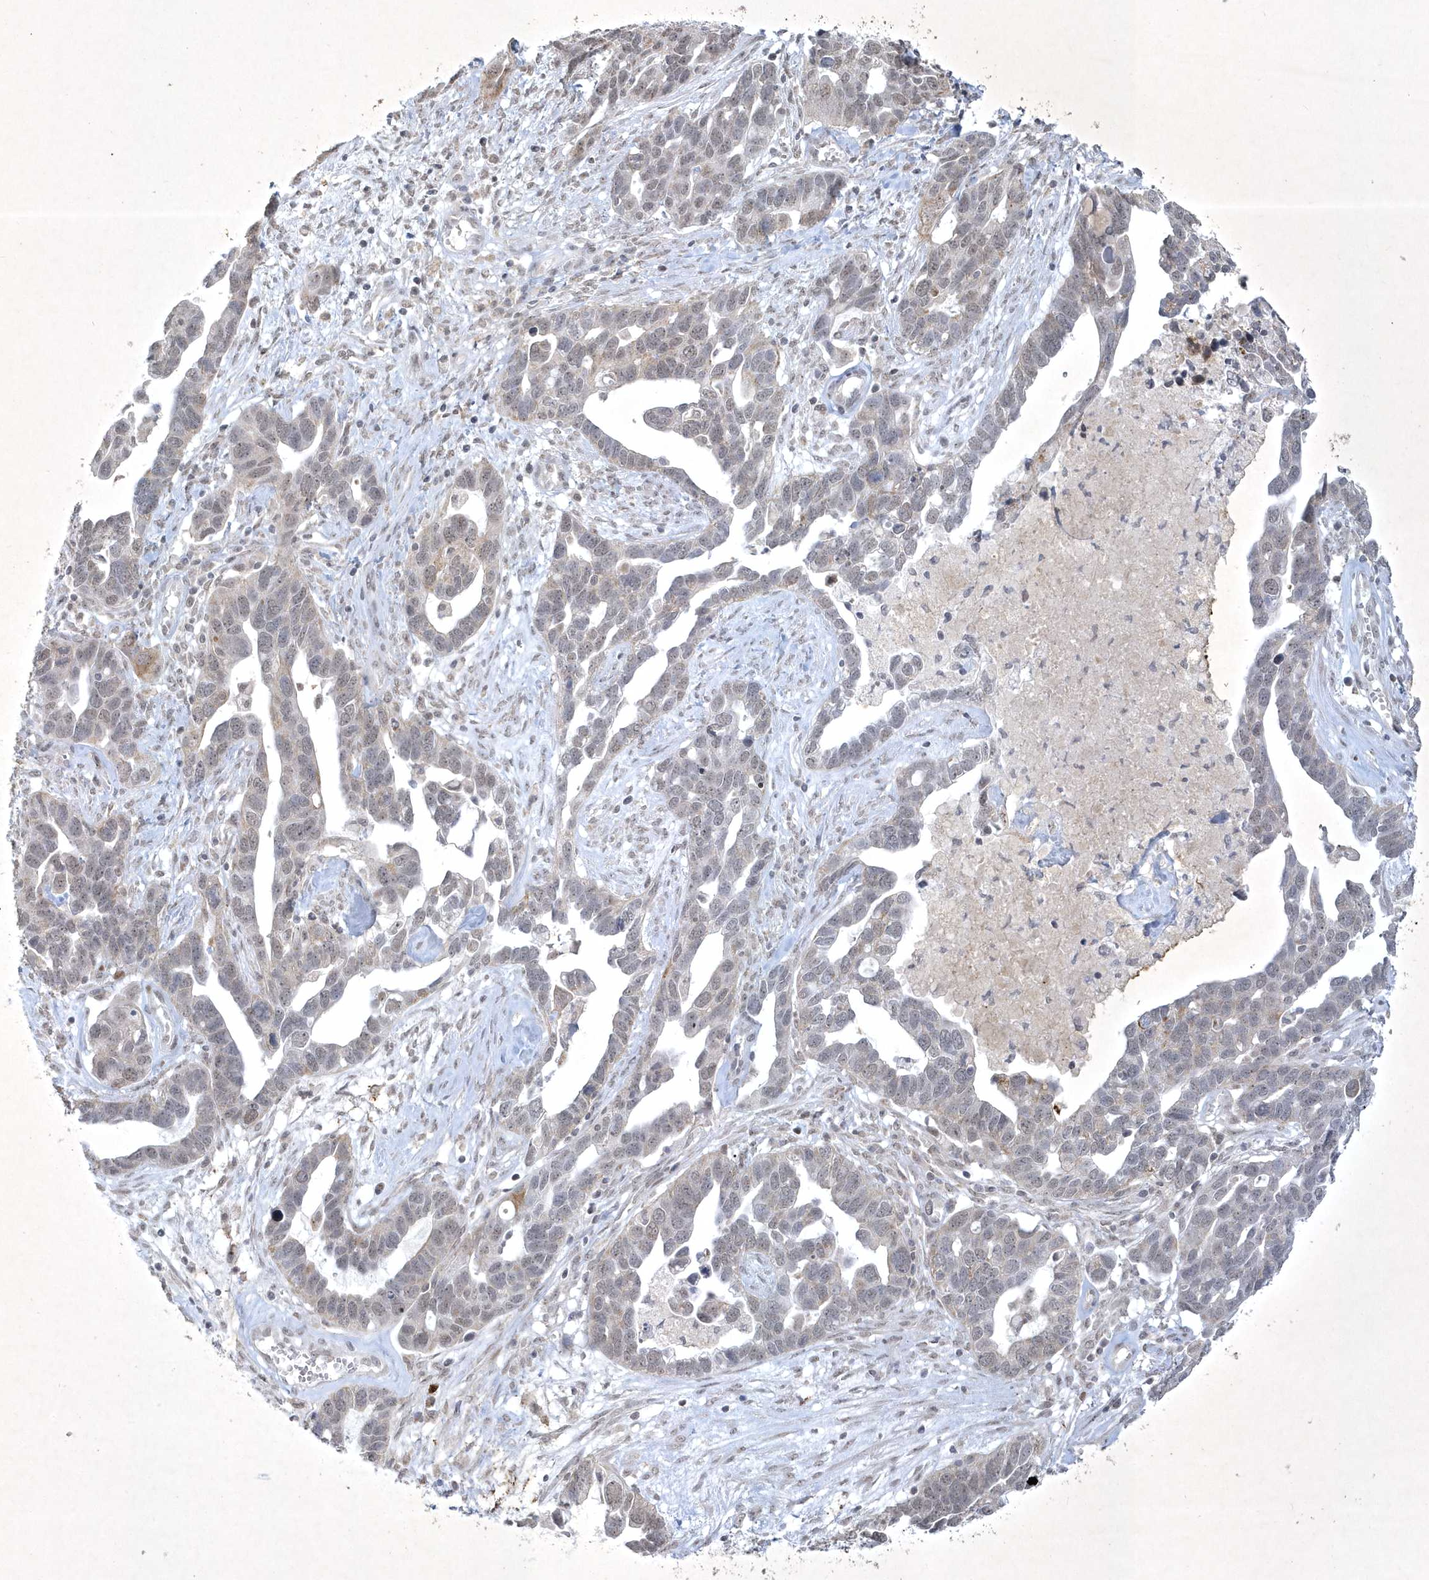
{"staining": {"intensity": "negative", "quantity": "none", "location": "none"}, "tissue": "ovarian cancer", "cell_type": "Tumor cells", "image_type": "cancer", "snomed": [{"axis": "morphology", "description": "Cystadenocarcinoma, serous, NOS"}, {"axis": "topography", "description": "Ovary"}], "caption": "A photomicrograph of human serous cystadenocarcinoma (ovarian) is negative for staining in tumor cells.", "gene": "ZBTB9", "patient": {"sex": "female", "age": 54}}